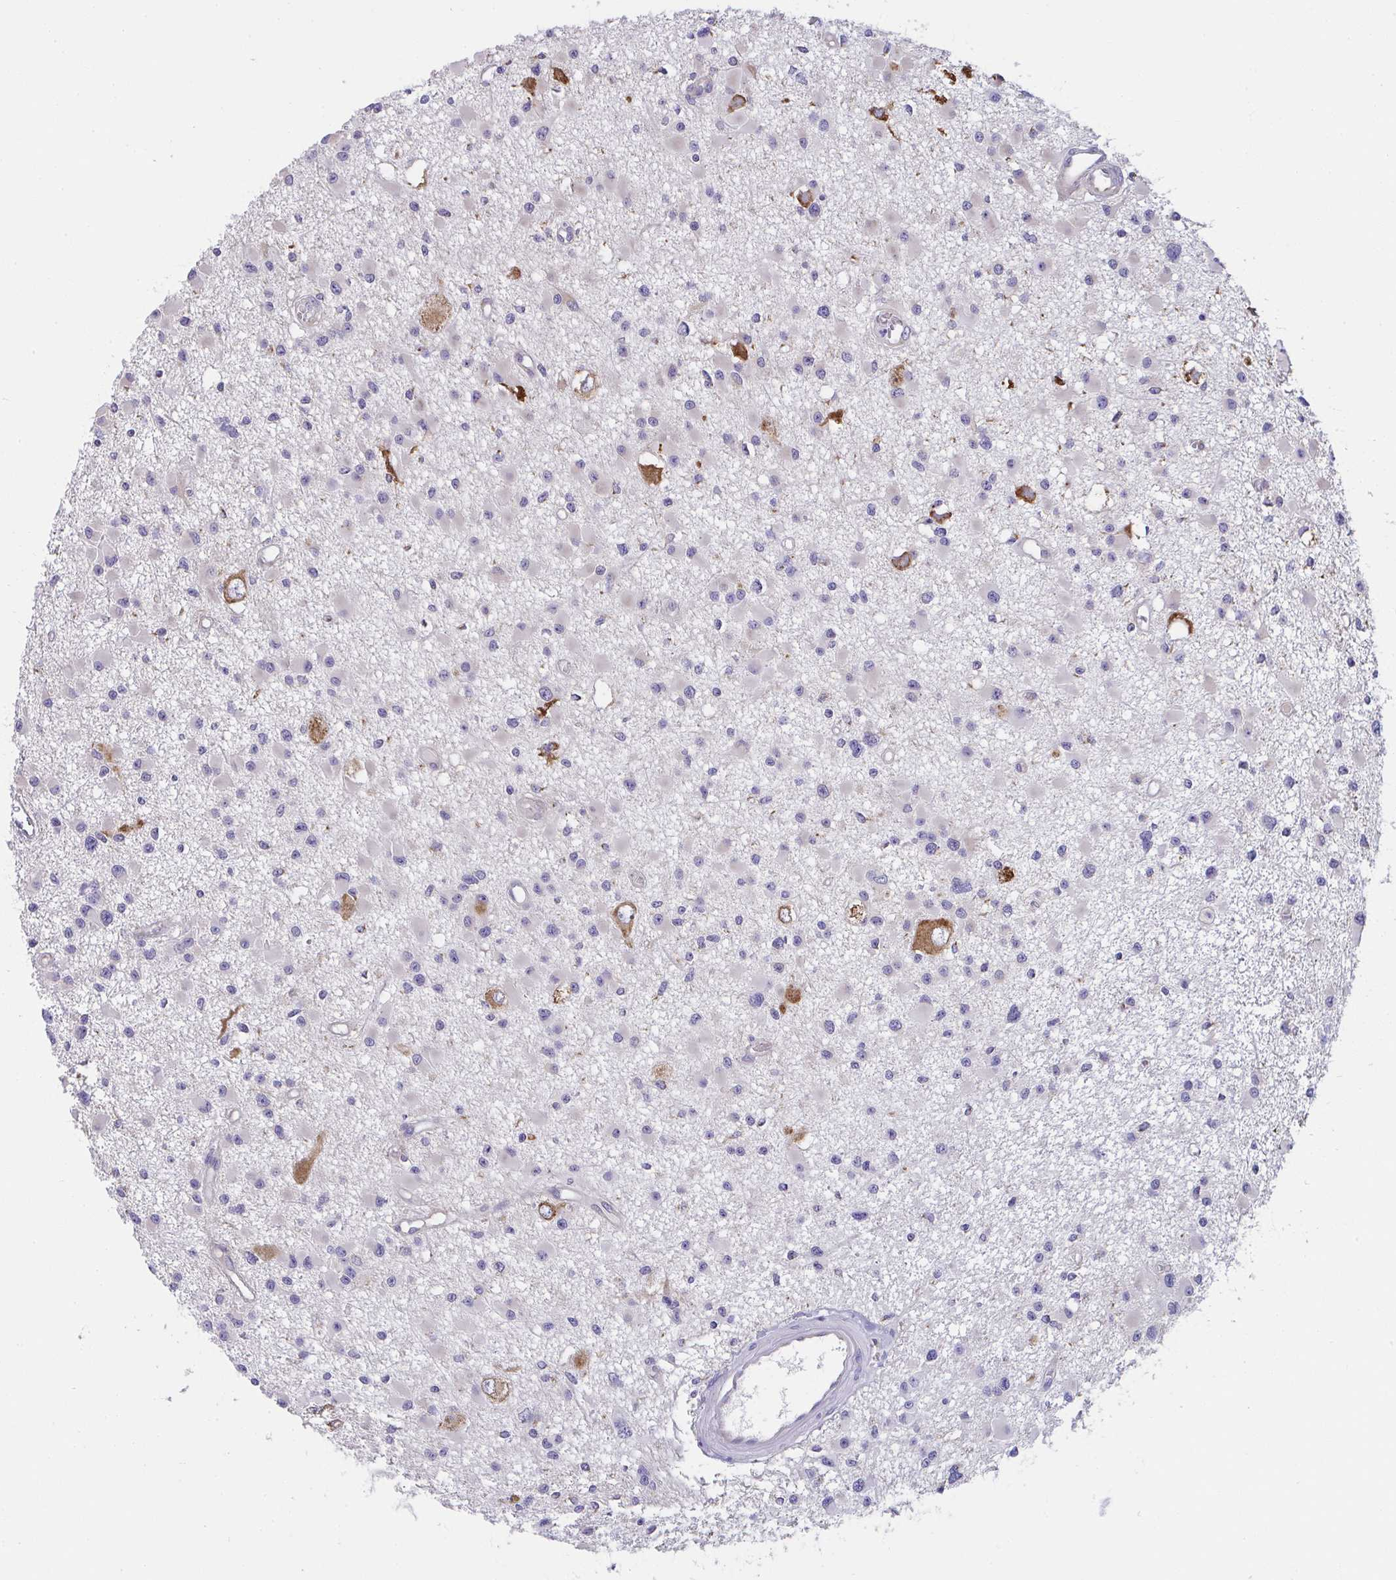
{"staining": {"intensity": "negative", "quantity": "none", "location": "none"}, "tissue": "glioma", "cell_type": "Tumor cells", "image_type": "cancer", "snomed": [{"axis": "morphology", "description": "Glioma, malignant, High grade"}, {"axis": "topography", "description": "Brain"}], "caption": "High magnification brightfield microscopy of glioma stained with DAB (3,3'-diaminobenzidine) (brown) and counterstained with hematoxylin (blue): tumor cells show no significant positivity.", "gene": "MIA3", "patient": {"sex": "male", "age": 54}}